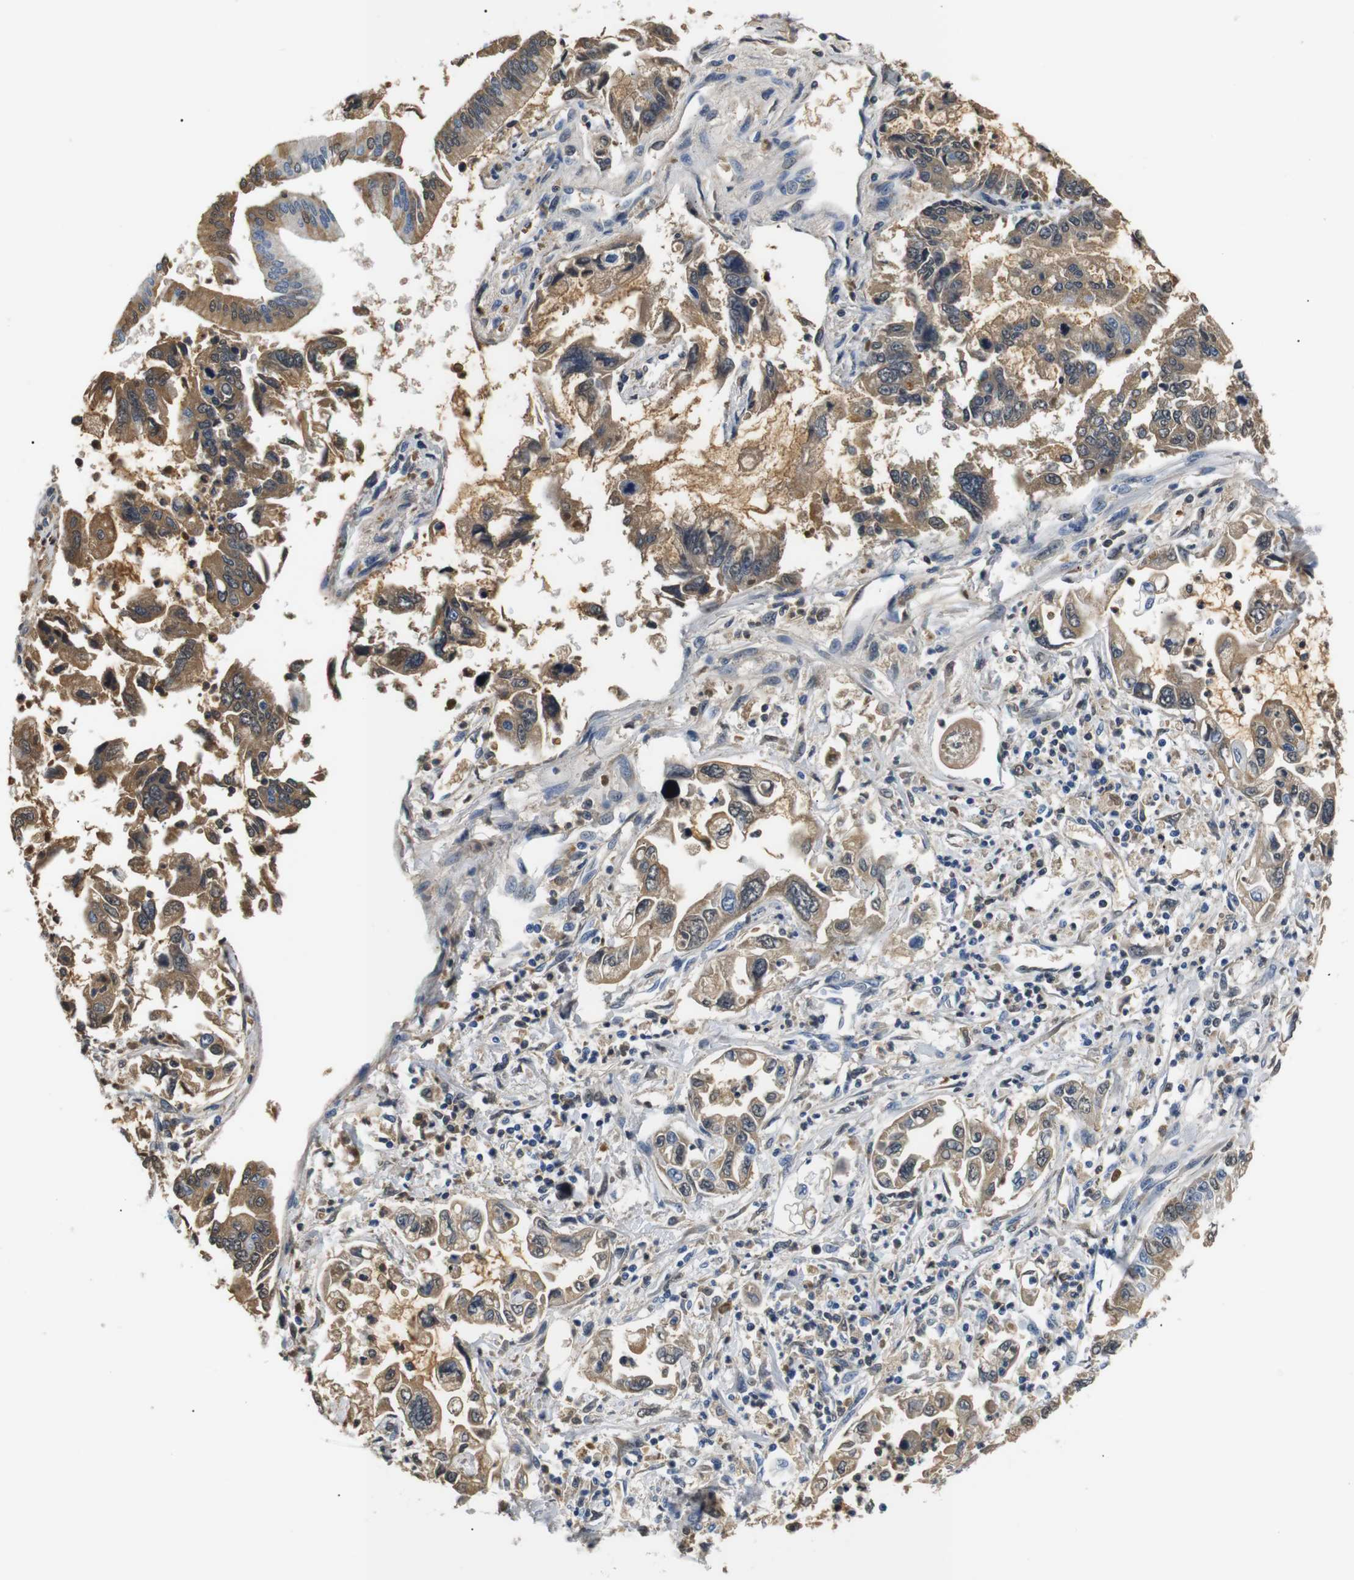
{"staining": {"intensity": "moderate", "quantity": ">75%", "location": "cytoplasmic/membranous,nuclear"}, "tissue": "pancreatic cancer", "cell_type": "Tumor cells", "image_type": "cancer", "snomed": [{"axis": "morphology", "description": "Adenocarcinoma, NOS"}, {"axis": "topography", "description": "Pancreas"}], "caption": "DAB (3,3'-diaminobenzidine) immunohistochemical staining of human pancreatic adenocarcinoma demonstrates moderate cytoplasmic/membranous and nuclear protein expression in approximately >75% of tumor cells.", "gene": "LHCGR", "patient": {"sex": "male", "age": 56}}